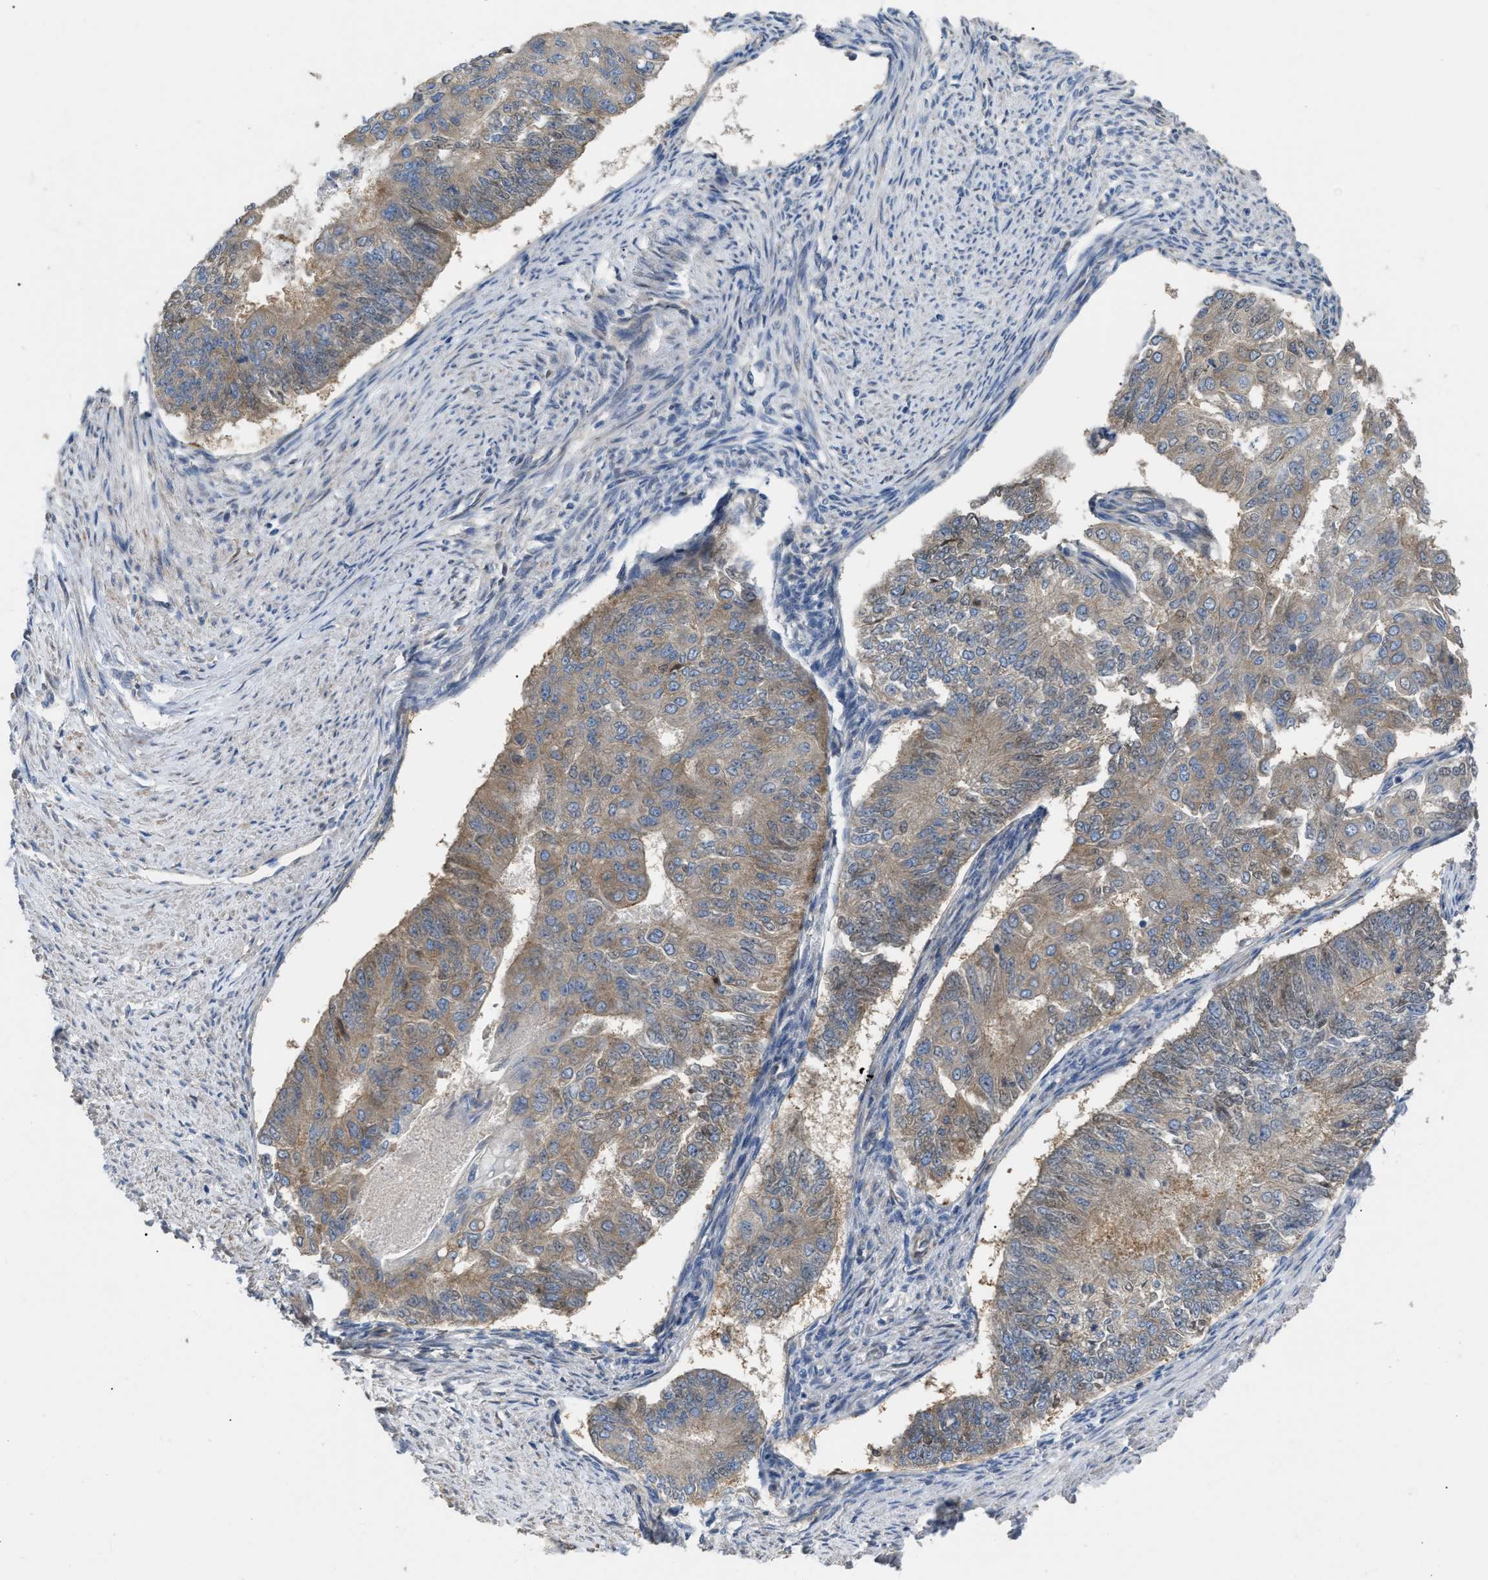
{"staining": {"intensity": "weak", "quantity": ">75%", "location": "cytoplasmic/membranous"}, "tissue": "endometrial cancer", "cell_type": "Tumor cells", "image_type": "cancer", "snomed": [{"axis": "morphology", "description": "Adenocarcinoma, NOS"}, {"axis": "topography", "description": "Endometrium"}], "caption": "Protein expression analysis of human endometrial adenocarcinoma reveals weak cytoplasmic/membranous positivity in approximately >75% of tumor cells. The protein of interest is shown in brown color, while the nuclei are stained blue.", "gene": "DHX58", "patient": {"sex": "female", "age": 32}}